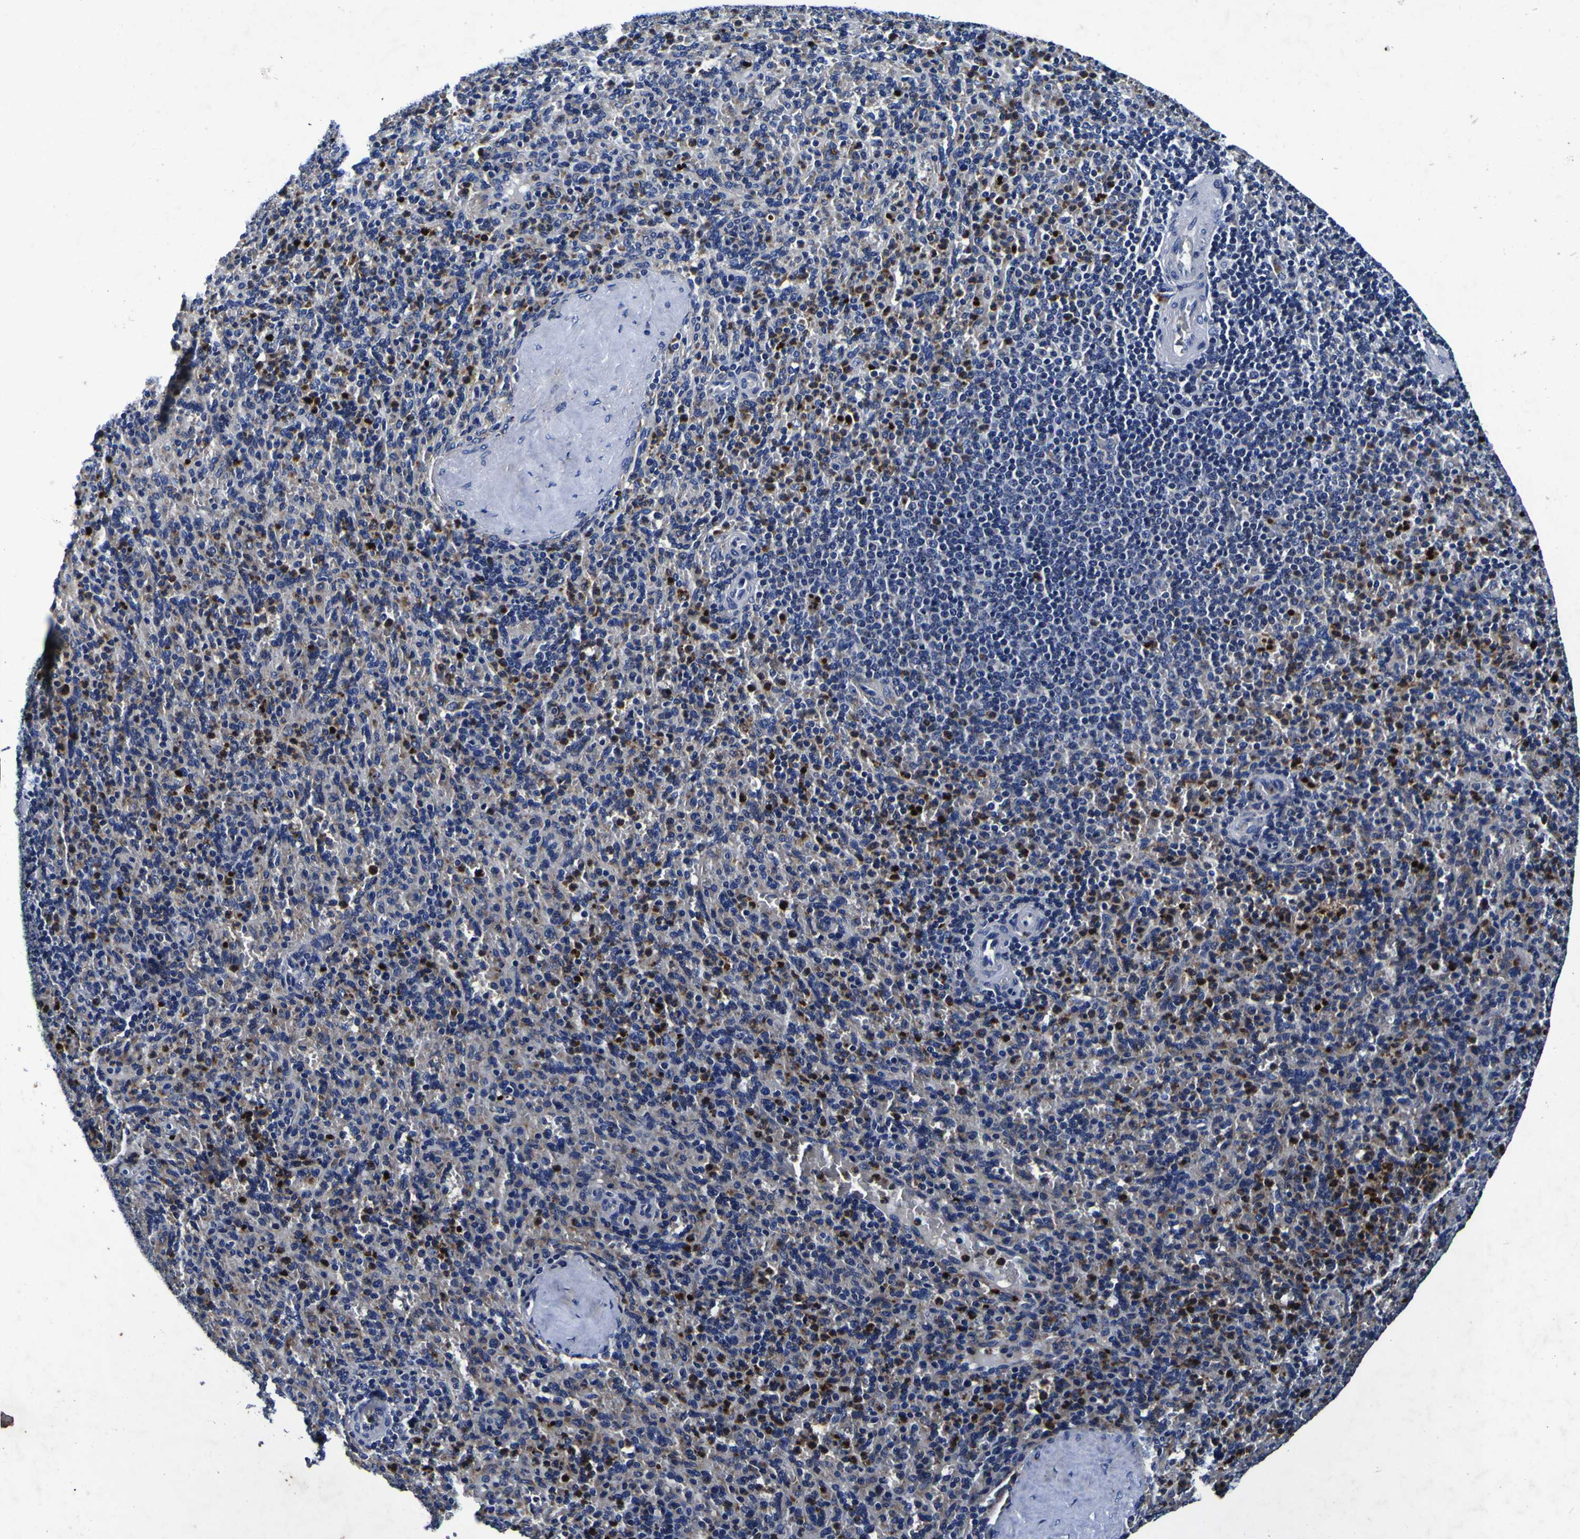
{"staining": {"intensity": "strong", "quantity": "25%-75%", "location": "nuclear"}, "tissue": "spleen", "cell_type": "Cells in red pulp", "image_type": "normal", "snomed": [{"axis": "morphology", "description": "Normal tissue, NOS"}, {"axis": "topography", "description": "Spleen"}], "caption": "Normal spleen was stained to show a protein in brown. There is high levels of strong nuclear staining in about 25%-75% of cells in red pulp. The staining is performed using DAB brown chromogen to label protein expression. The nuclei are counter-stained blue using hematoxylin.", "gene": "PANK4", "patient": {"sex": "male", "age": 36}}